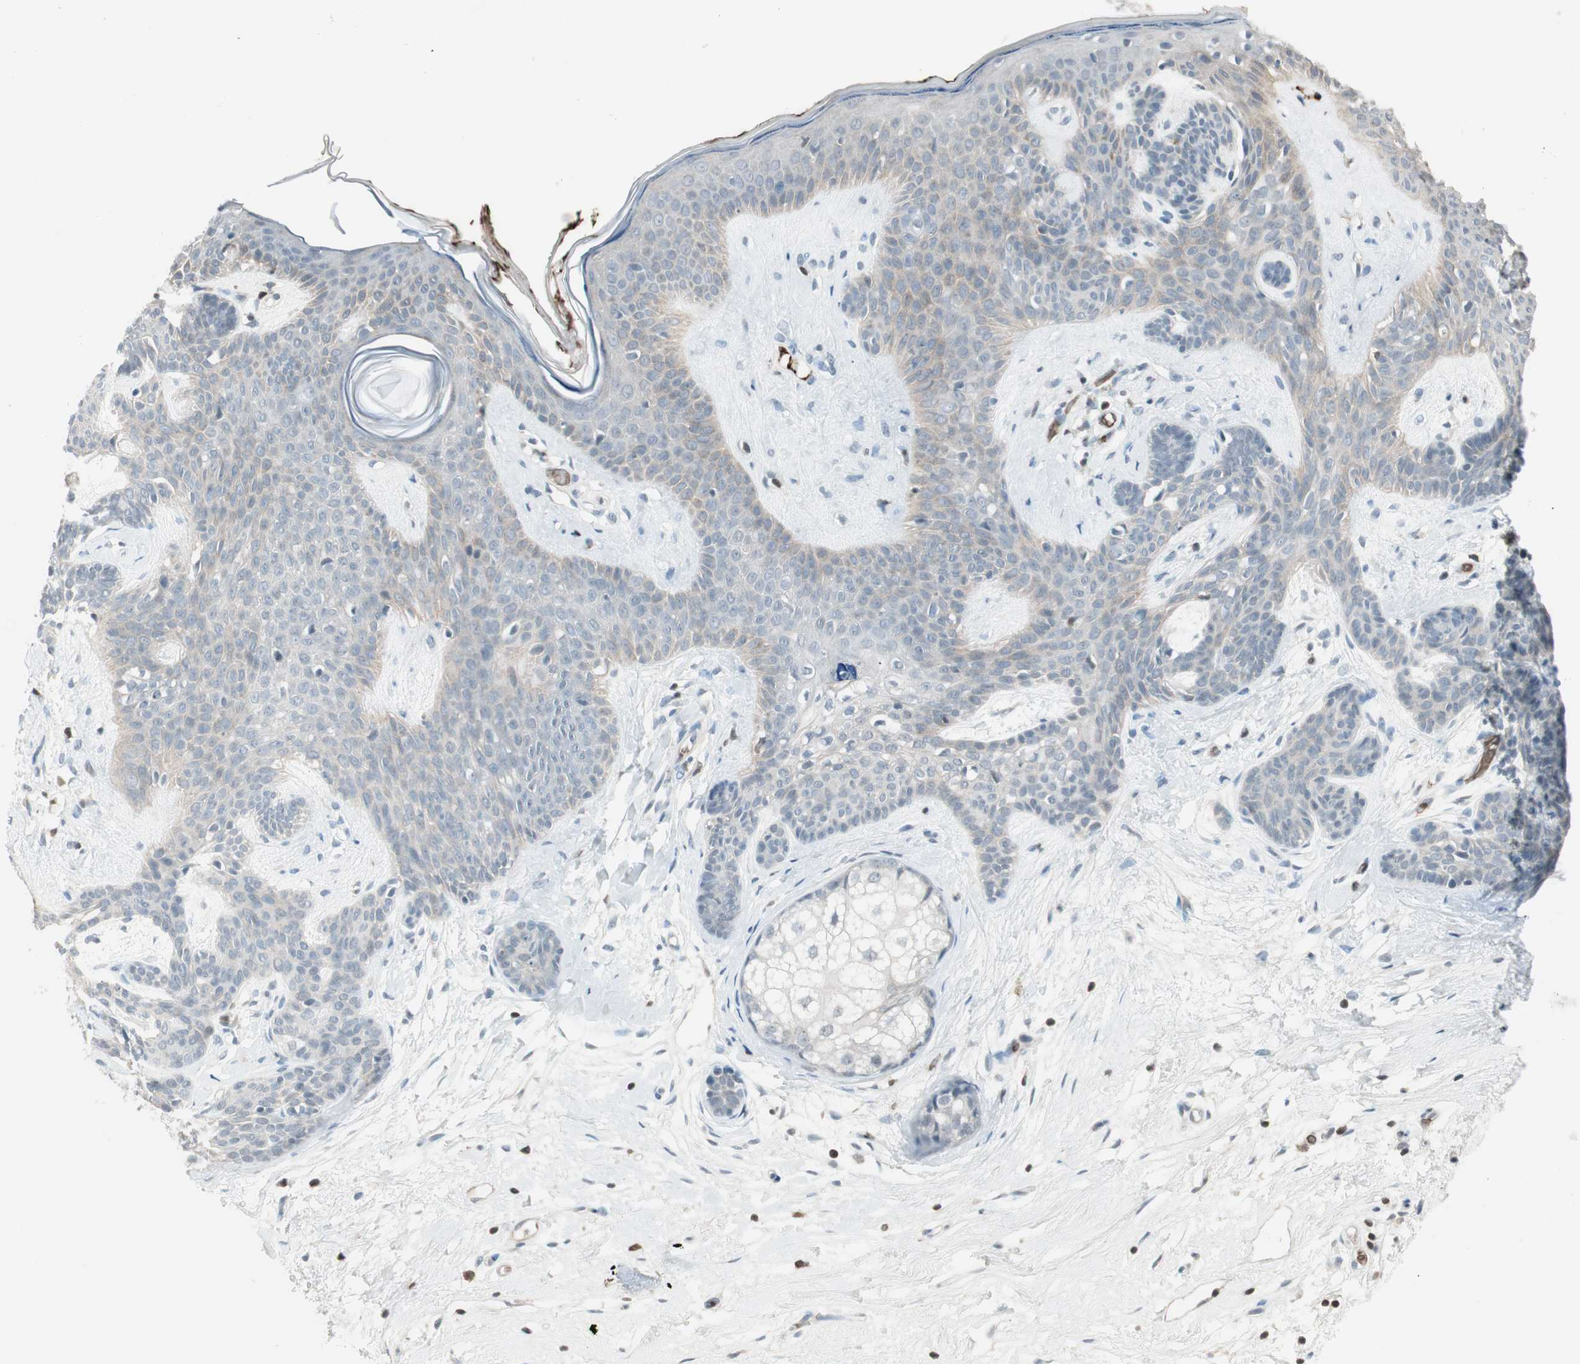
{"staining": {"intensity": "weak", "quantity": "<25%", "location": "cytoplasmic/membranous"}, "tissue": "skin cancer", "cell_type": "Tumor cells", "image_type": "cancer", "snomed": [{"axis": "morphology", "description": "Developmental malformation"}, {"axis": "morphology", "description": "Basal cell carcinoma"}, {"axis": "topography", "description": "Skin"}], "caption": "Immunohistochemistry image of skin cancer (basal cell carcinoma) stained for a protein (brown), which shows no expression in tumor cells.", "gene": "MAP4K1", "patient": {"sex": "female", "age": 62}}